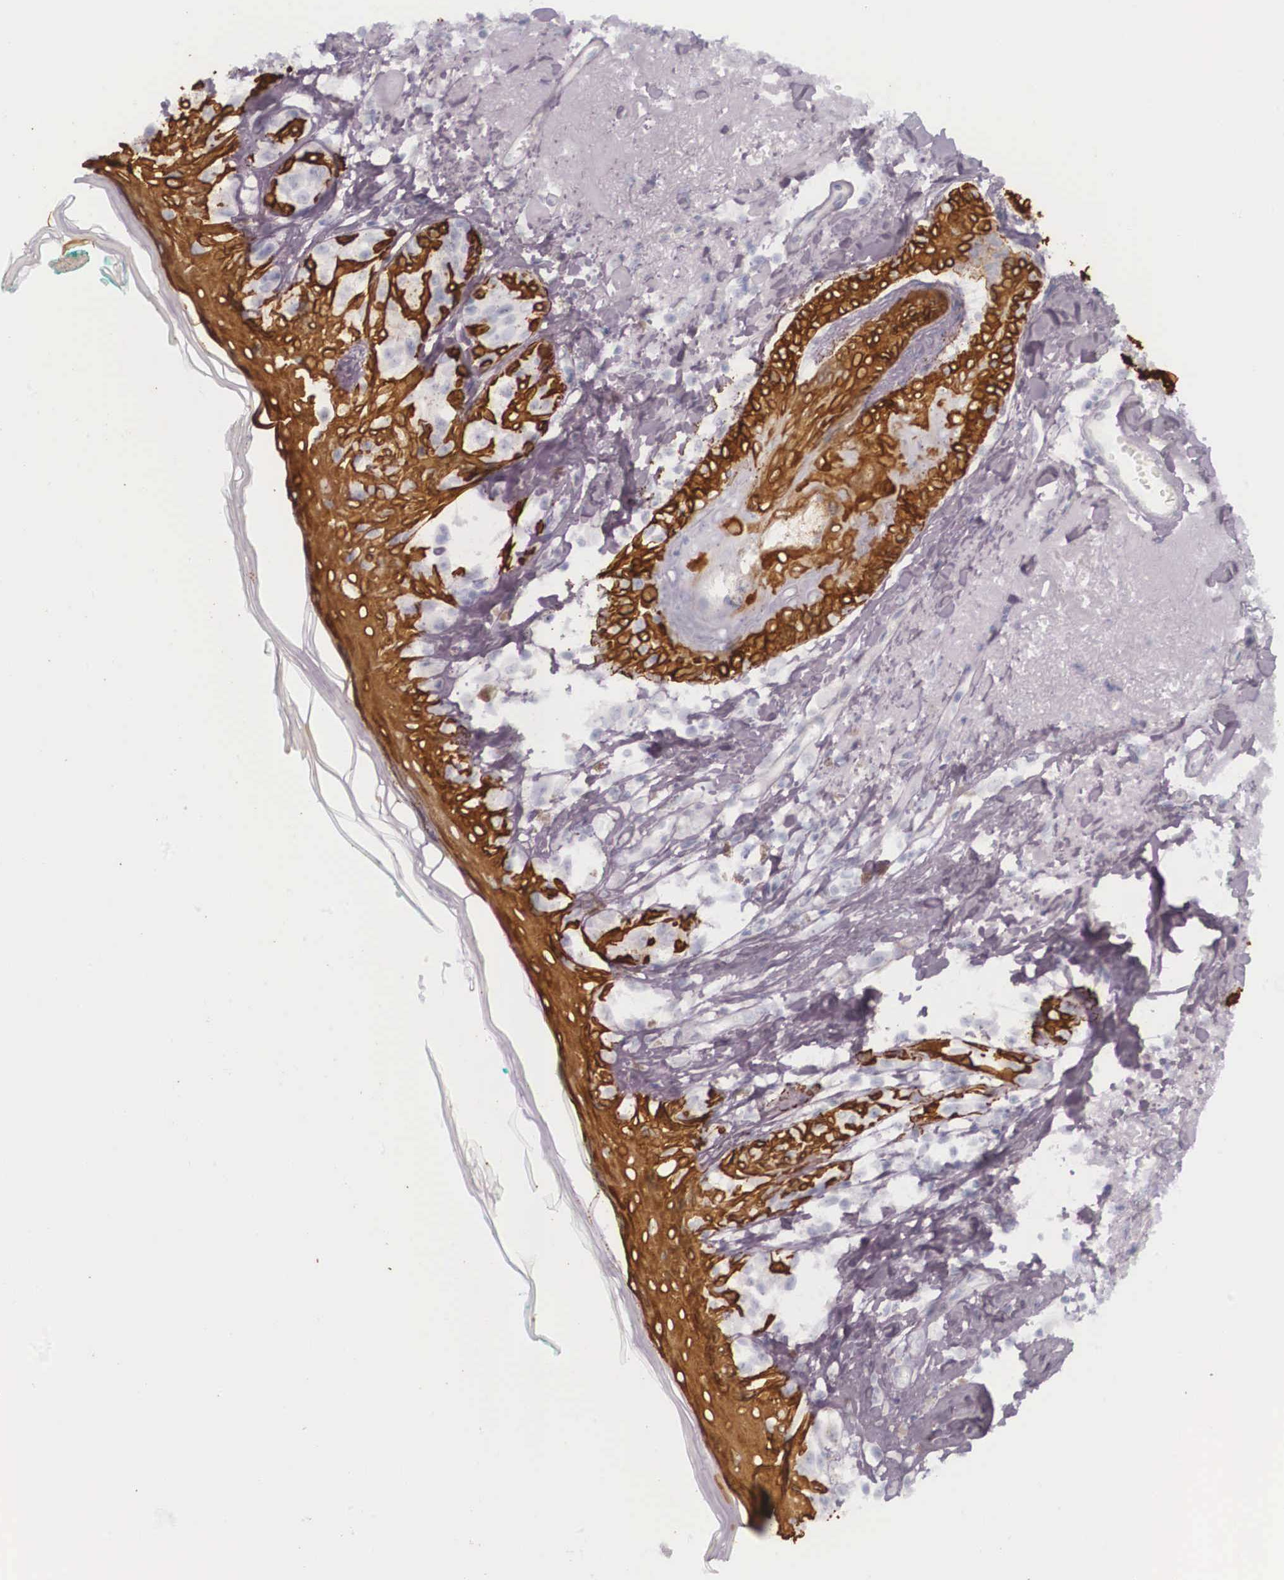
{"staining": {"intensity": "negative", "quantity": "none", "location": "none"}, "tissue": "melanoma", "cell_type": "Tumor cells", "image_type": "cancer", "snomed": [{"axis": "morphology", "description": "Malignant melanoma, NOS"}, {"axis": "topography", "description": "Skin"}], "caption": "Melanoma was stained to show a protein in brown. There is no significant positivity in tumor cells. (Brightfield microscopy of DAB (3,3'-diaminobenzidine) immunohistochemistry (IHC) at high magnification).", "gene": "KRT14", "patient": {"sex": "male", "age": 80}}